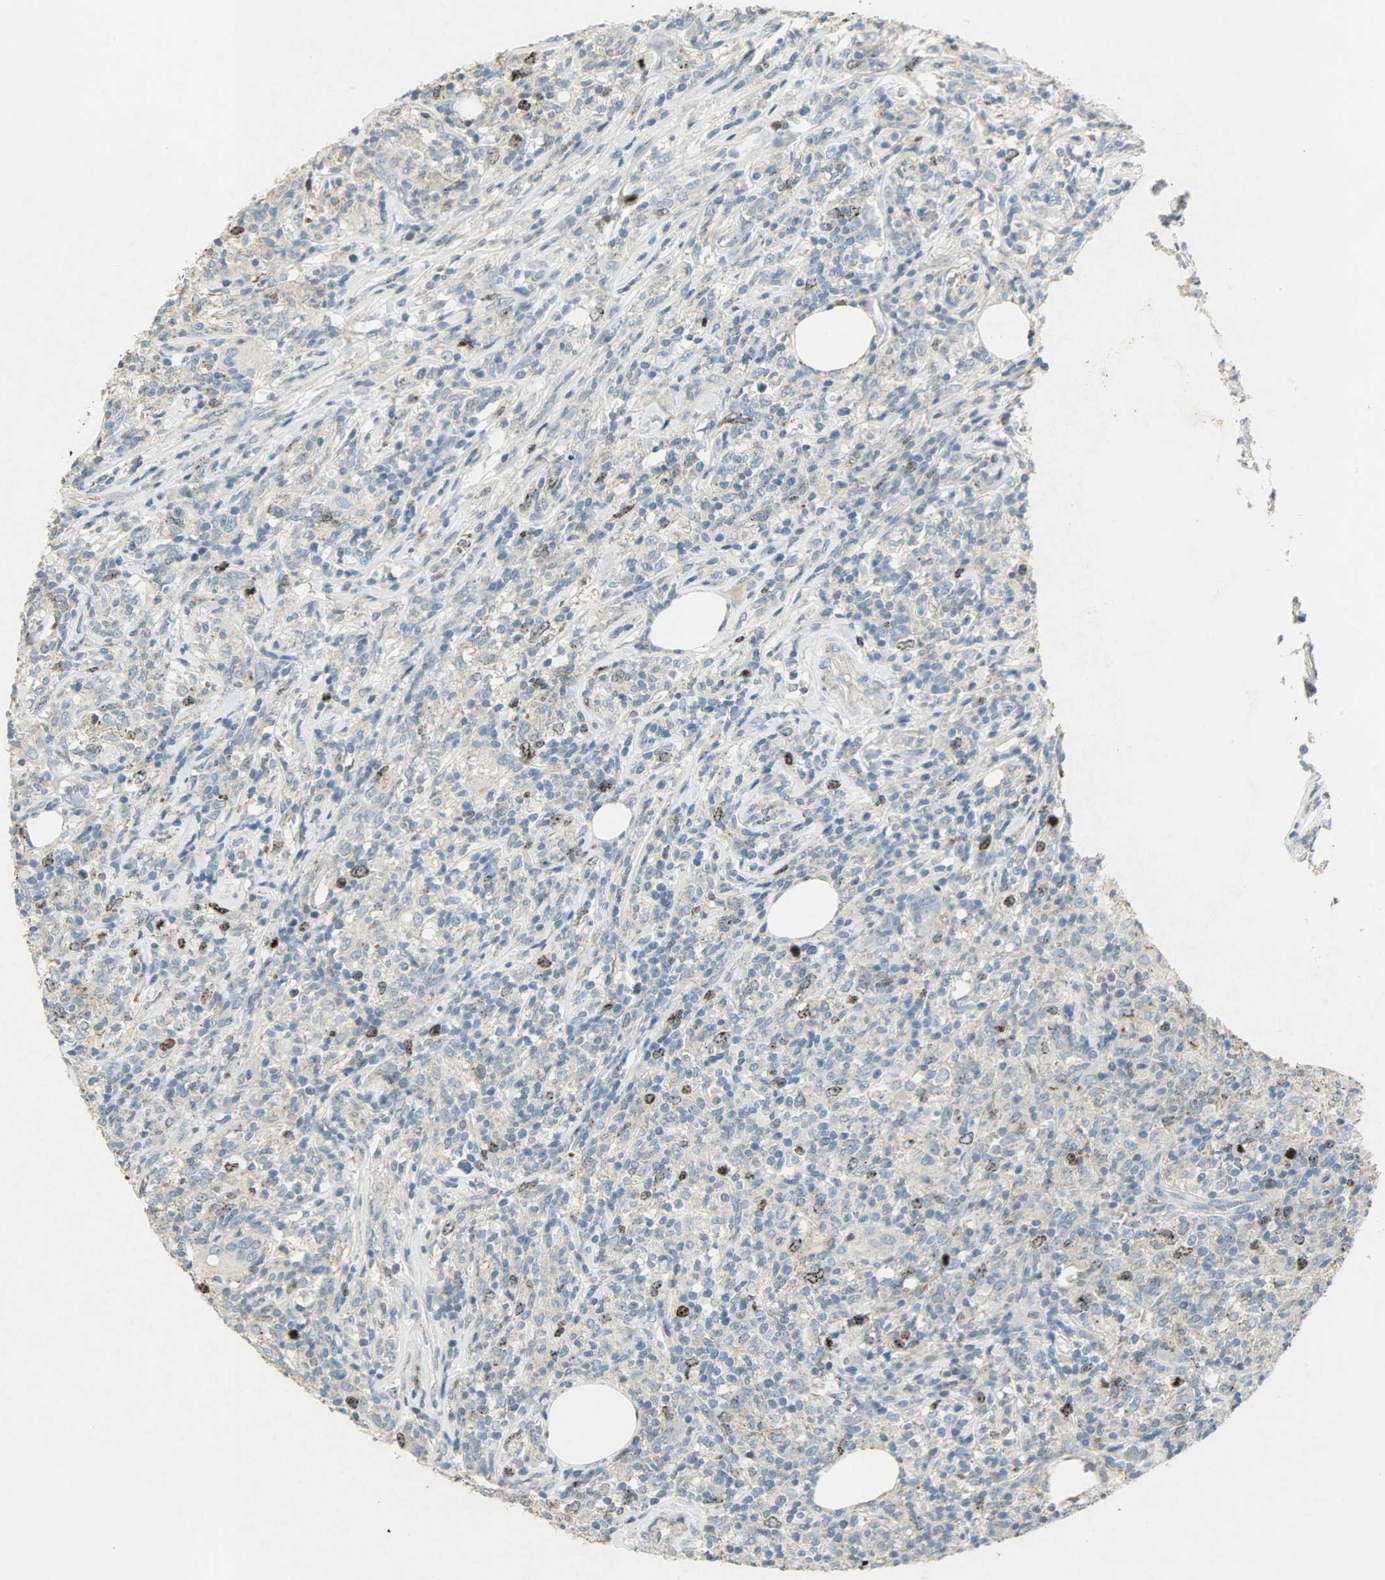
{"staining": {"intensity": "moderate", "quantity": "25%-75%", "location": "nuclear"}, "tissue": "lymphoma", "cell_type": "Tumor cells", "image_type": "cancer", "snomed": [{"axis": "morphology", "description": "Malignant lymphoma, non-Hodgkin's type, High grade"}, {"axis": "topography", "description": "Lymph node"}], "caption": "The immunohistochemical stain highlights moderate nuclear staining in tumor cells of lymphoma tissue. The staining is performed using DAB (3,3'-diaminobenzidine) brown chromogen to label protein expression. The nuclei are counter-stained blue using hematoxylin.", "gene": "AURKB", "patient": {"sex": "female", "age": 84}}